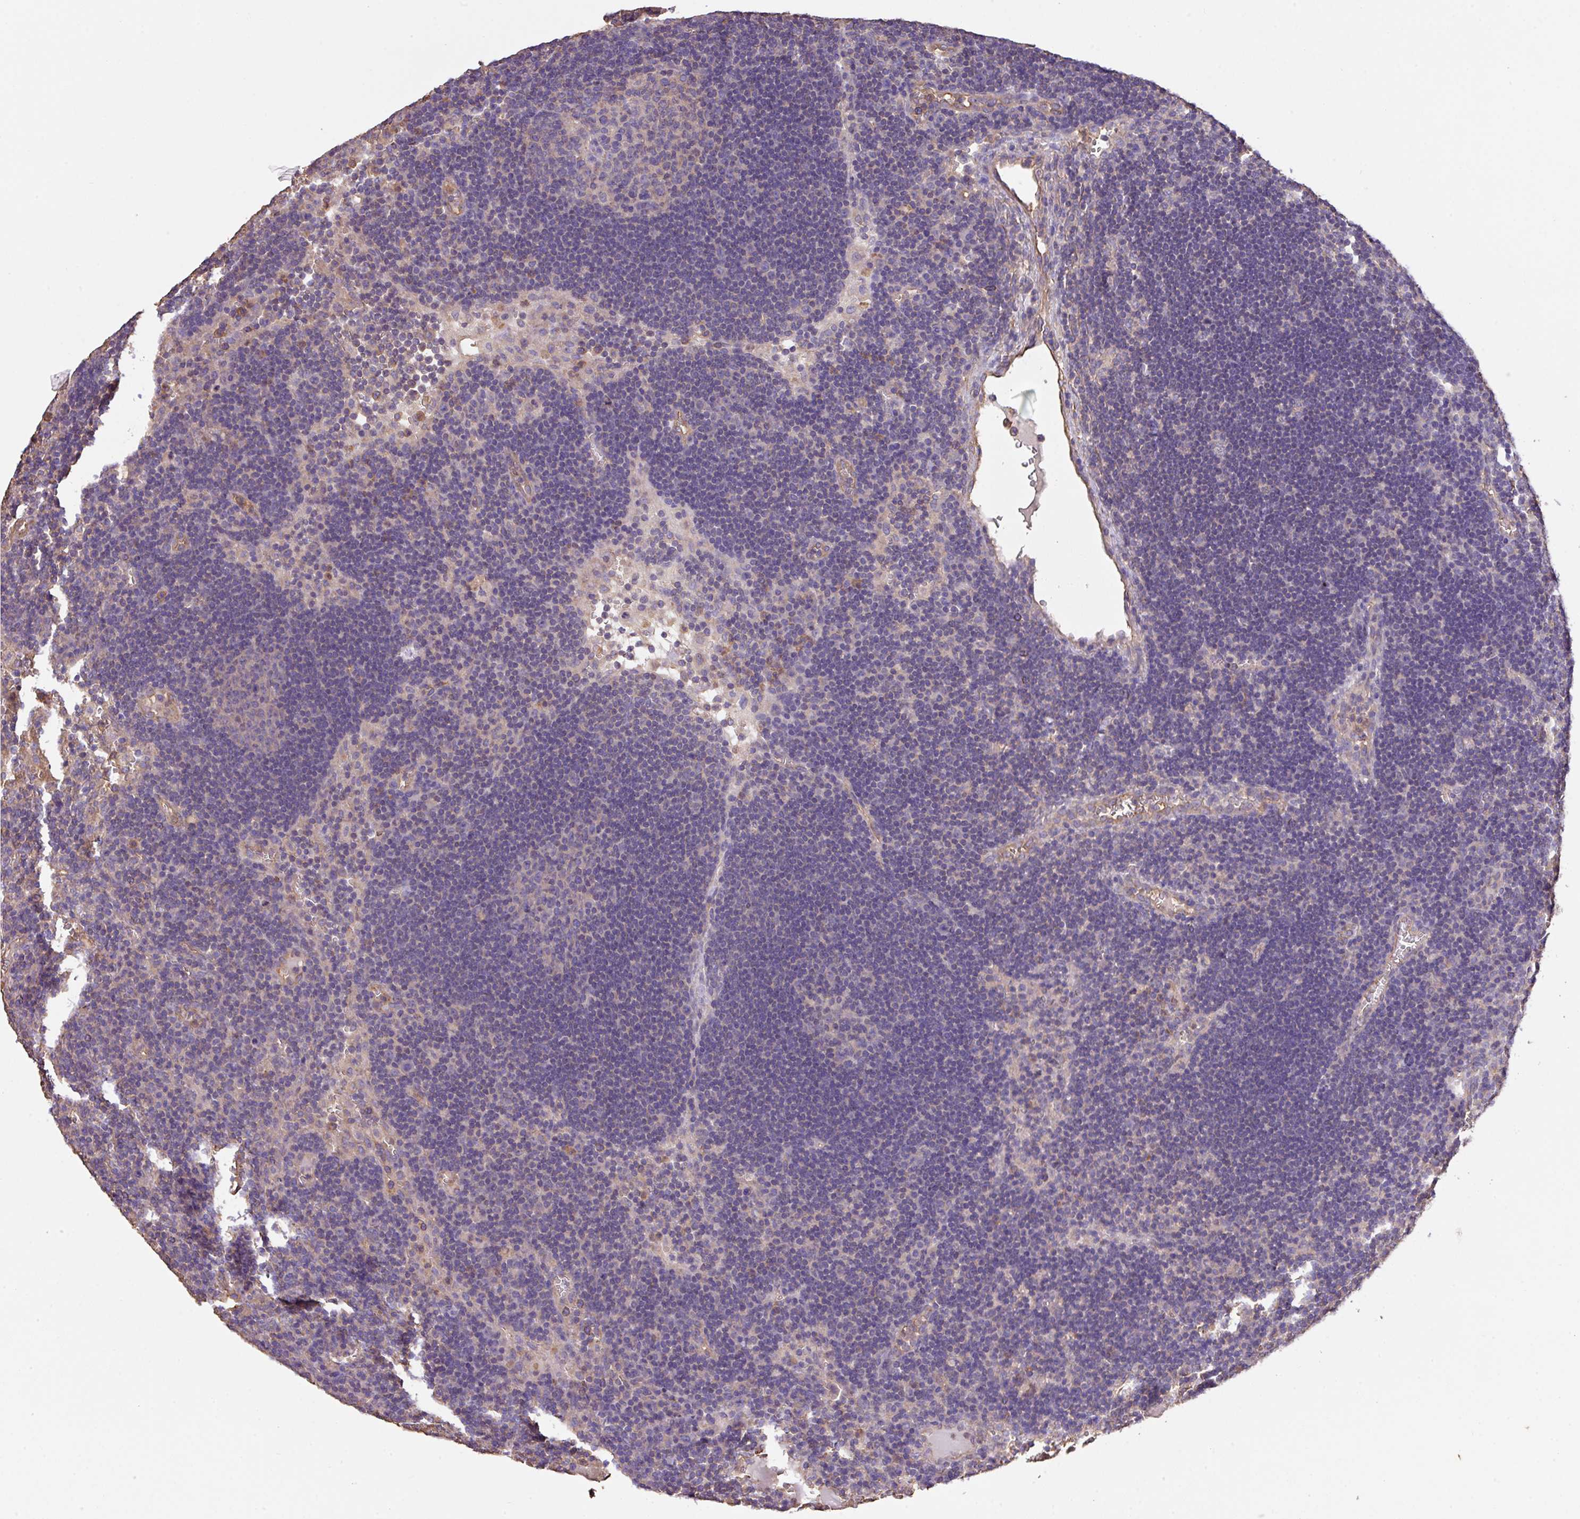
{"staining": {"intensity": "negative", "quantity": "none", "location": "none"}, "tissue": "lymph node", "cell_type": "Germinal center cells", "image_type": "normal", "snomed": [{"axis": "morphology", "description": "Normal tissue, NOS"}, {"axis": "topography", "description": "Lymph node"}], "caption": "DAB (3,3'-diaminobenzidine) immunohistochemical staining of normal human lymph node demonstrates no significant staining in germinal center cells. (DAB (3,3'-diaminobenzidine) immunohistochemistry (IHC) with hematoxylin counter stain).", "gene": "CALML4", "patient": {"sex": "male", "age": 62}}